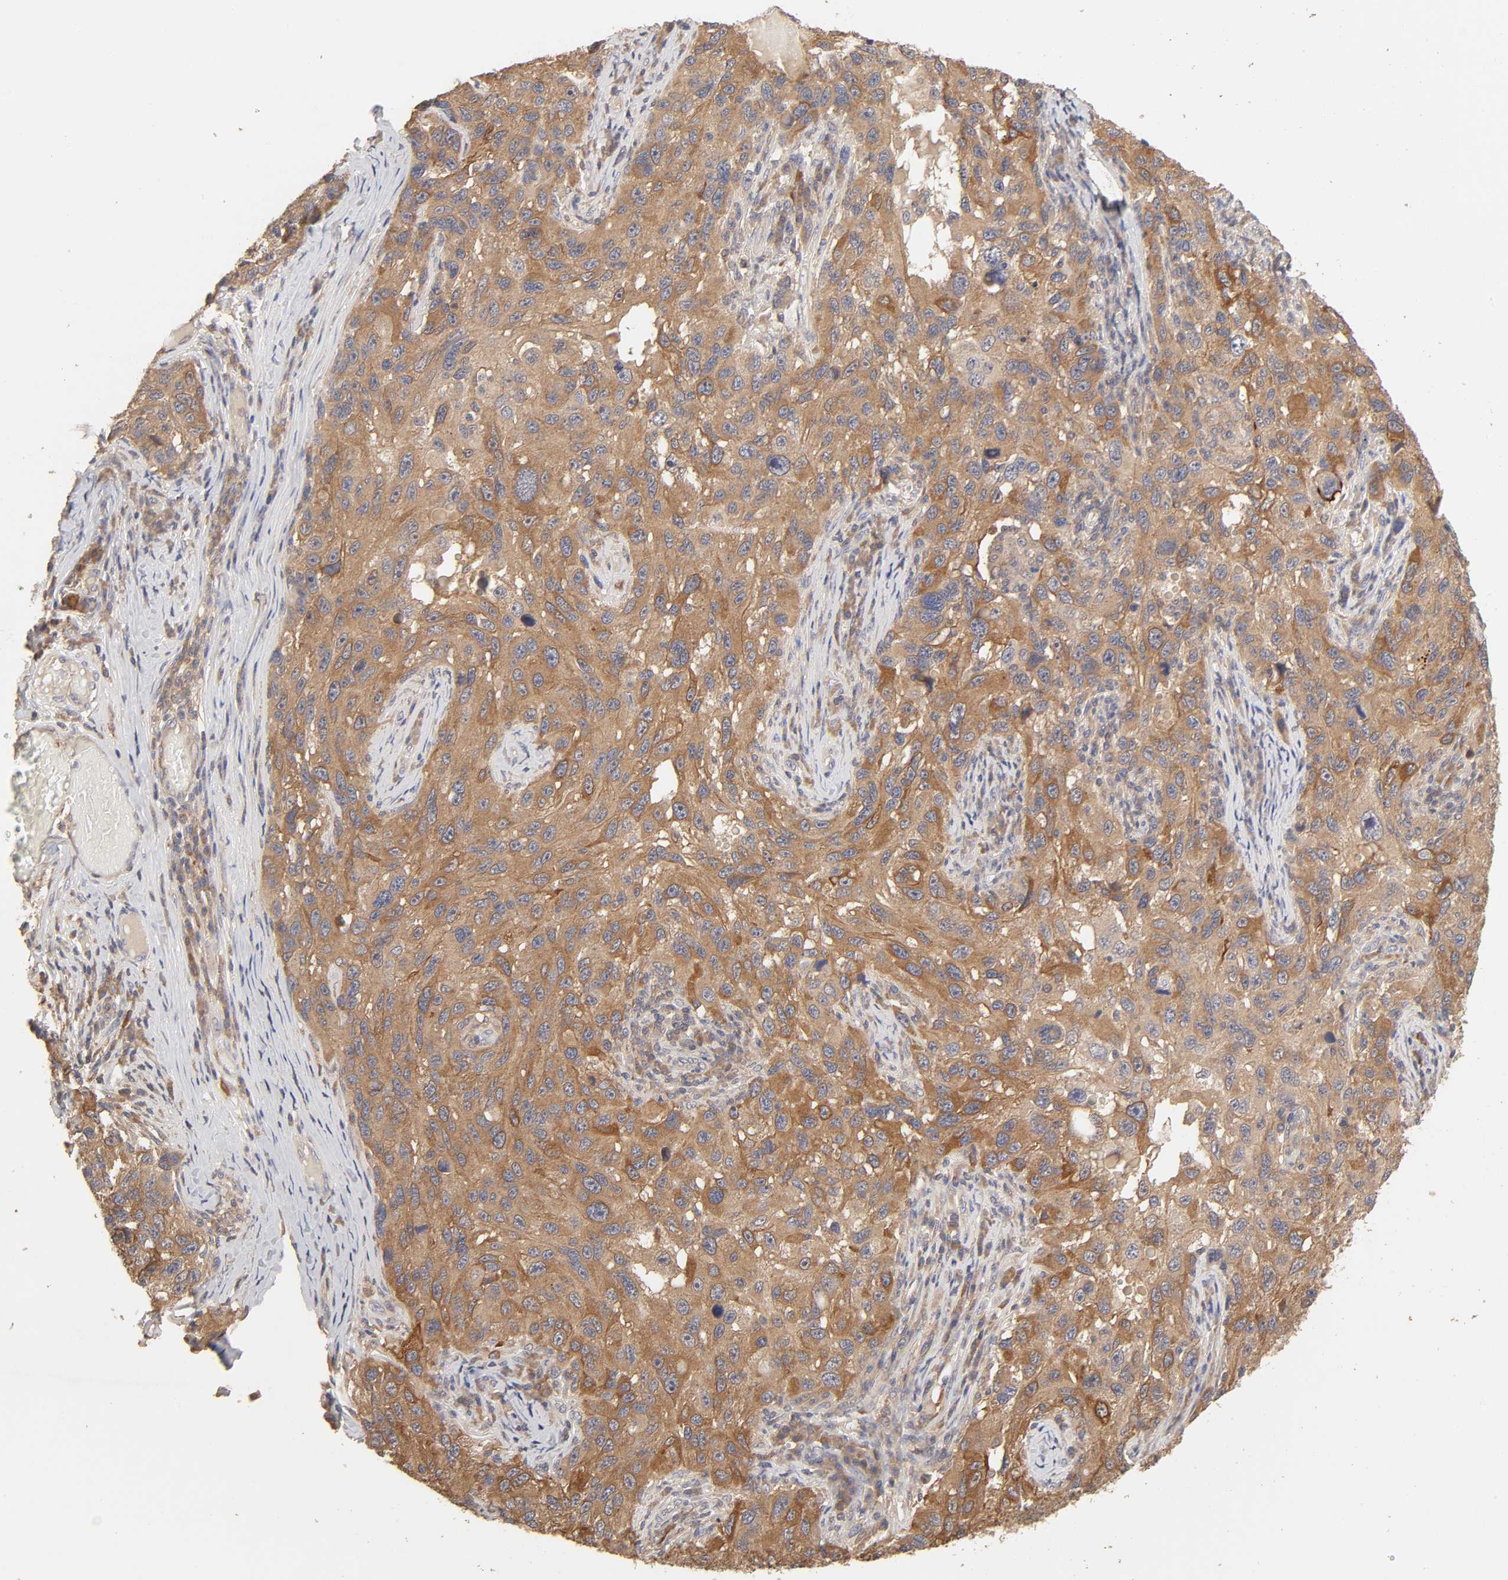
{"staining": {"intensity": "moderate", "quantity": ">75%", "location": "cytoplasmic/membranous"}, "tissue": "melanoma", "cell_type": "Tumor cells", "image_type": "cancer", "snomed": [{"axis": "morphology", "description": "Malignant melanoma, NOS"}, {"axis": "topography", "description": "Skin"}], "caption": "An immunohistochemistry (IHC) image of tumor tissue is shown. Protein staining in brown labels moderate cytoplasmic/membranous positivity in malignant melanoma within tumor cells. The protein of interest is shown in brown color, while the nuclei are stained blue.", "gene": "AP1G2", "patient": {"sex": "male", "age": 53}}